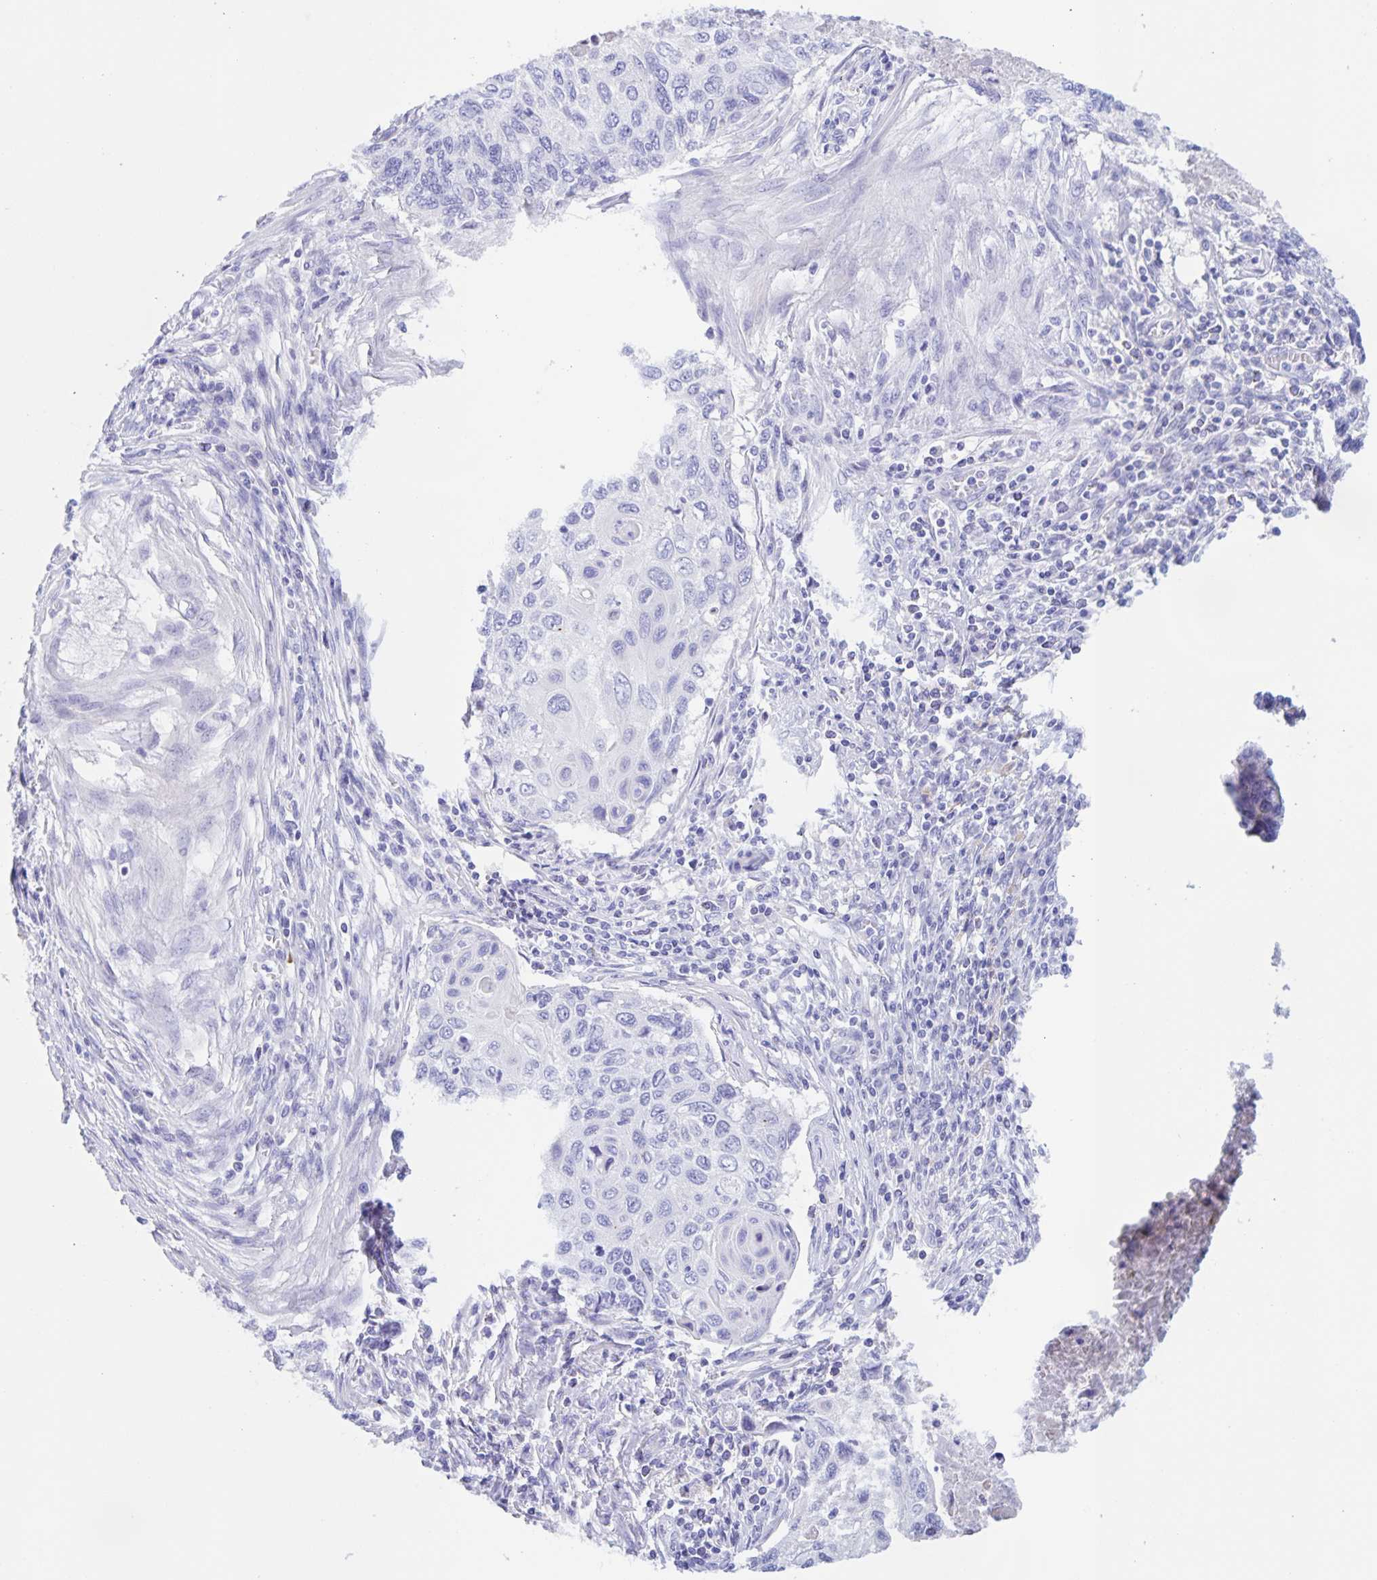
{"staining": {"intensity": "negative", "quantity": "none", "location": "none"}, "tissue": "cervical cancer", "cell_type": "Tumor cells", "image_type": "cancer", "snomed": [{"axis": "morphology", "description": "Squamous cell carcinoma, NOS"}, {"axis": "topography", "description": "Cervix"}], "caption": "Immunohistochemistry (IHC) image of squamous cell carcinoma (cervical) stained for a protein (brown), which displays no positivity in tumor cells. Nuclei are stained in blue.", "gene": "CATSPER4", "patient": {"sex": "female", "age": 70}}